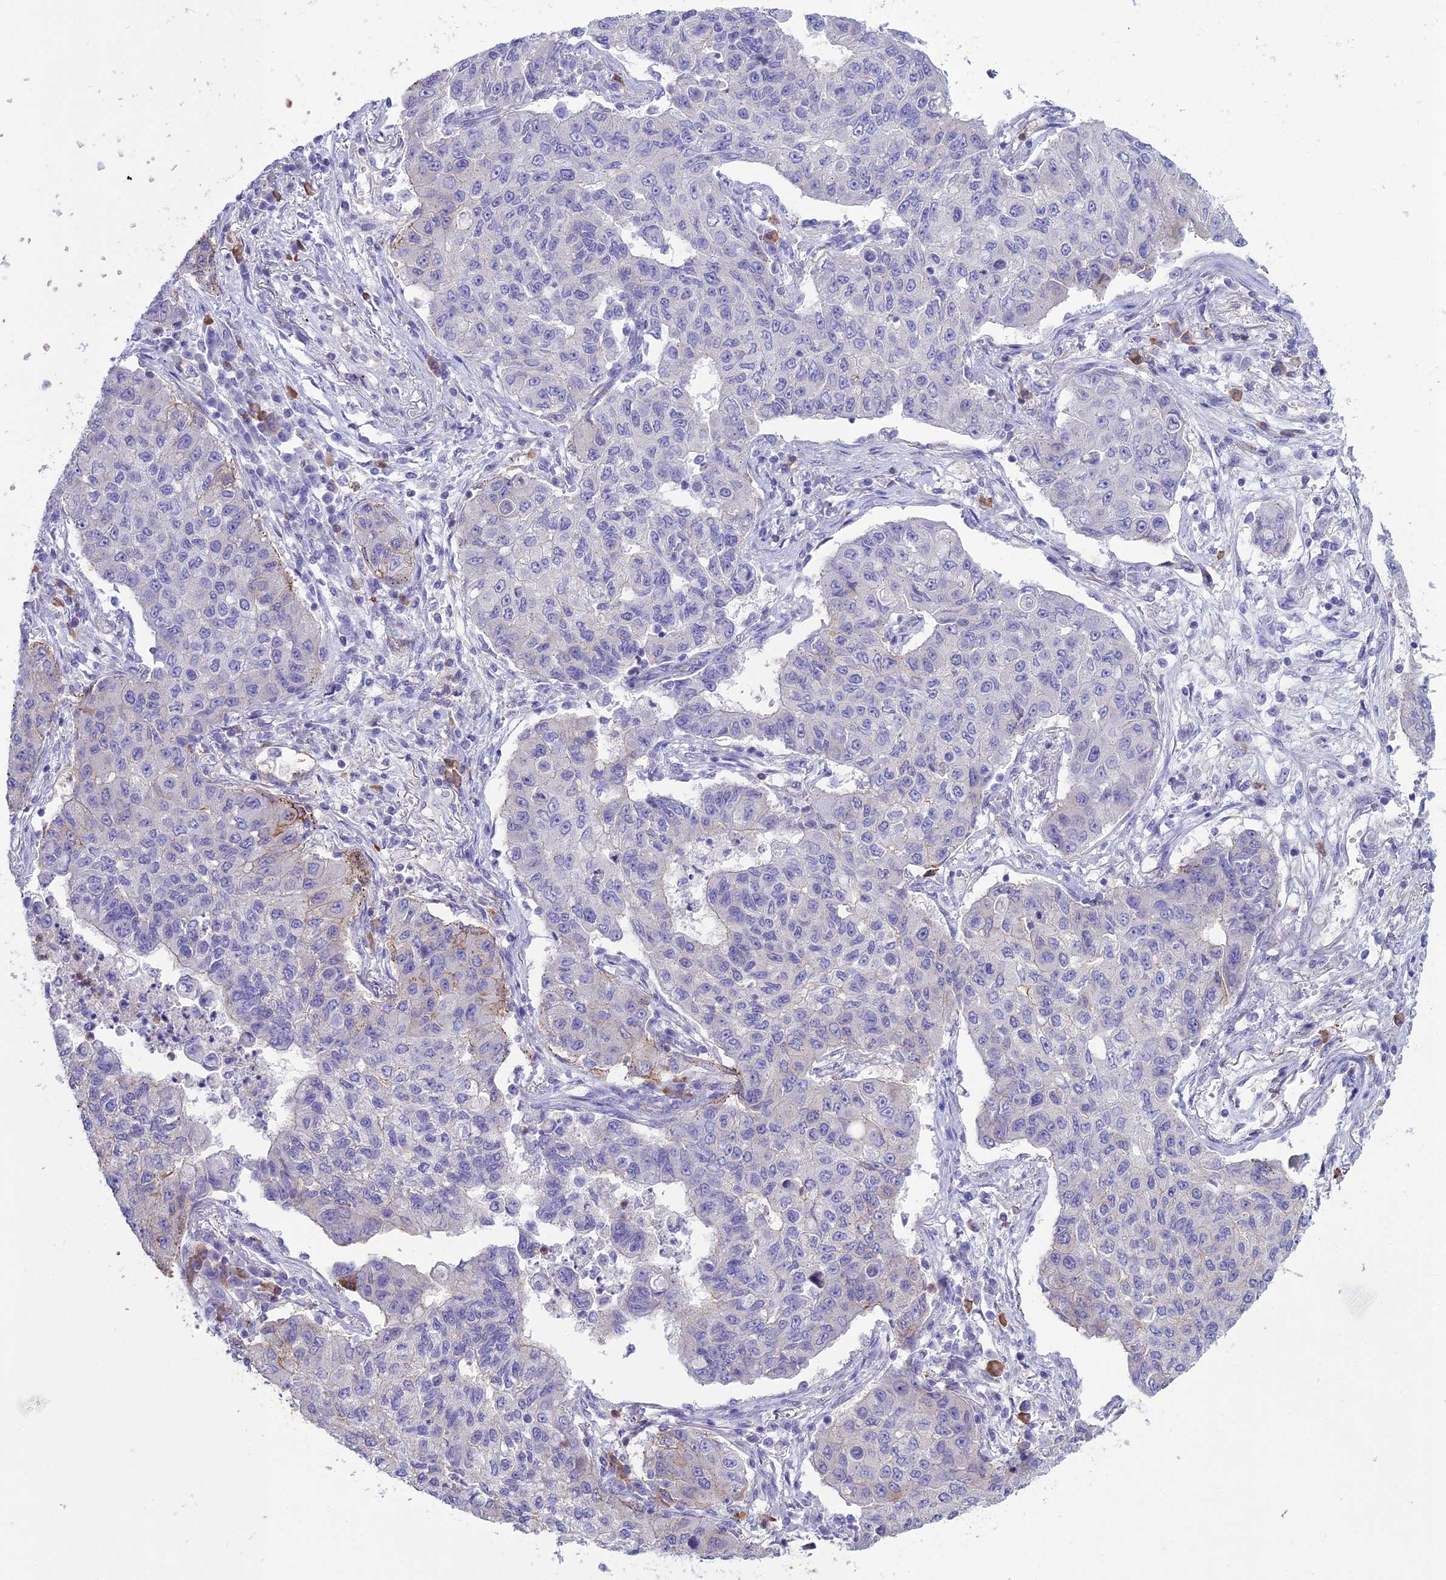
{"staining": {"intensity": "negative", "quantity": "none", "location": "none"}, "tissue": "lung cancer", "cell_type": "Tumor cells", "image_type": "cancer", "snomed": [{"axis": "morphology", "description": "Squamous cell carcinoma, NOS"}, {"axis": "topography", "description": "Lung"}], "caption": "This is an IHC image of human lung cancer (squamous cell carcinoma). There is no expression in tumor cells.", "gene": "OR1Q1", "patient": {"sex": "male", "age": 74}}